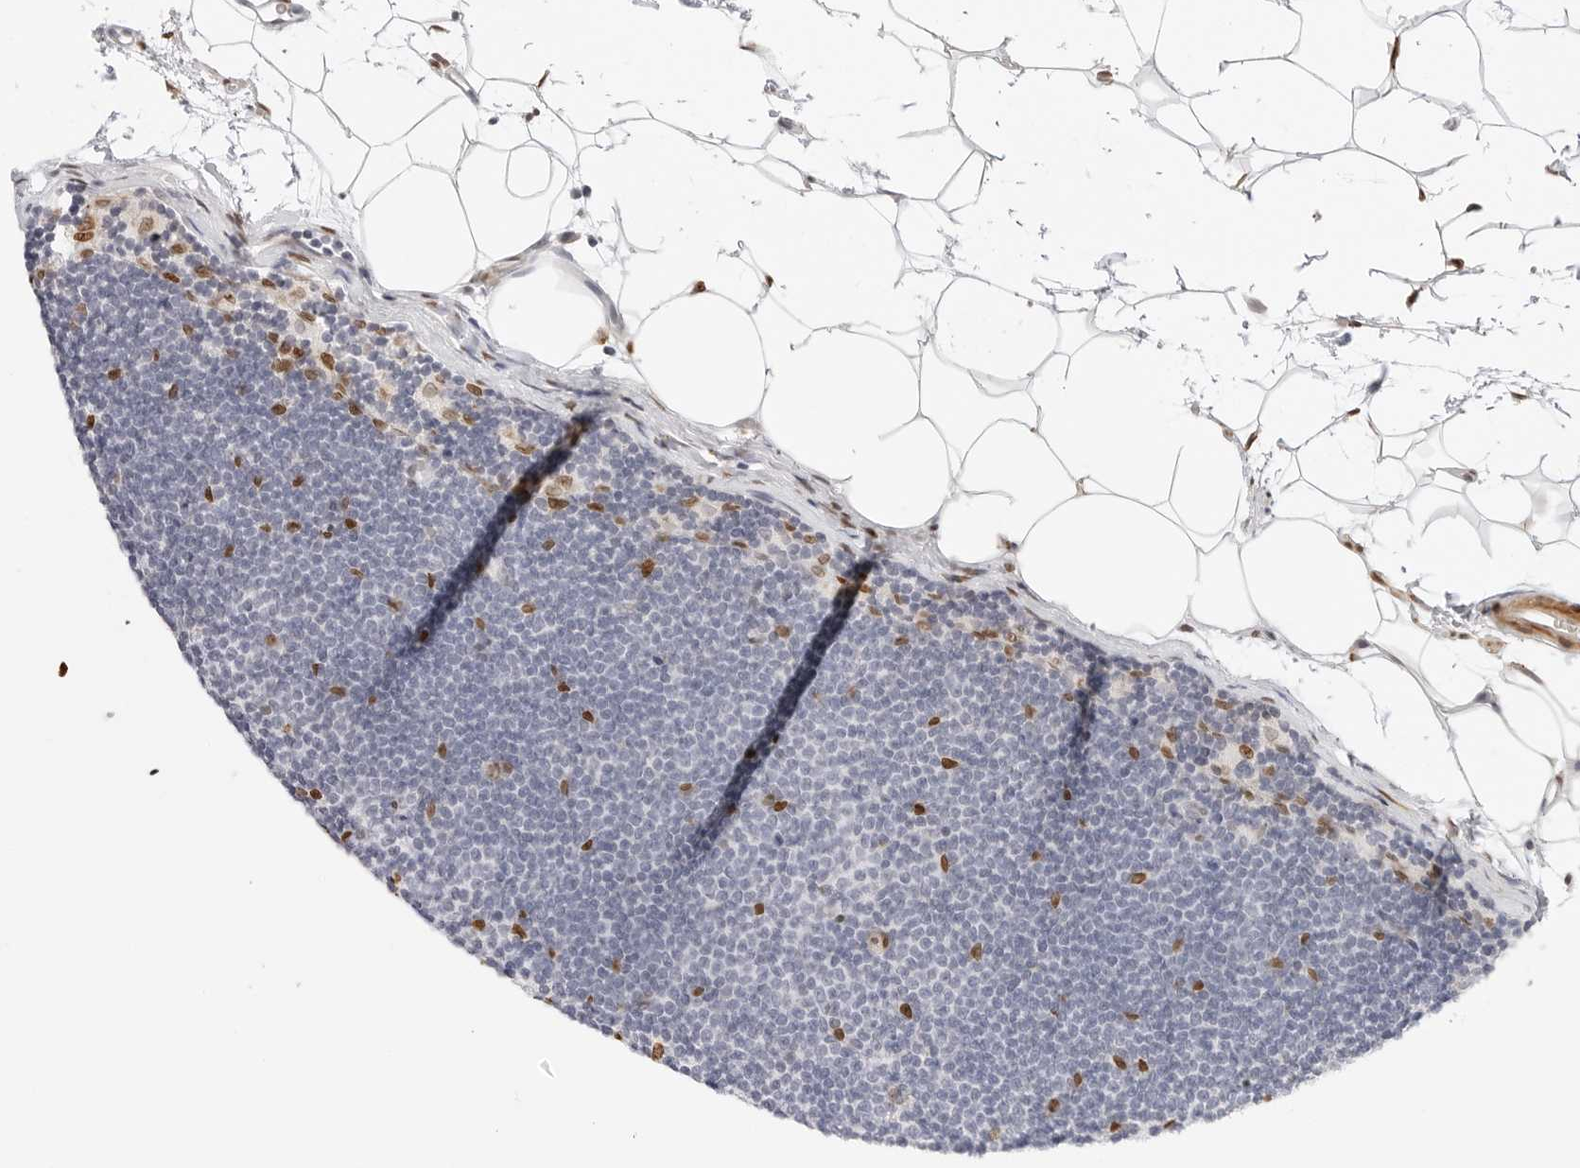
{"staining": {"intensity": "negative", "quantity": "none", "location": "none"}, "tissue": "lymphoma", "cell_type": "Tumor cells", "image_type": "cancer", "snomed": [{"axis": "morphology", "description": "Malignant lymphoma, non-Hodgkin's type, Low grade"}, {"axis": "topography", "description": "Lymph node"}], "caption": "This is a micrograph of immunohistochemistry (IHC) staining of low-grade malignant lymphoma, non-Hodgkin's type, which shows no expression in tumor cells.", "gene": "SPIDR", "patient": {"sex": "female", "age": 53}}